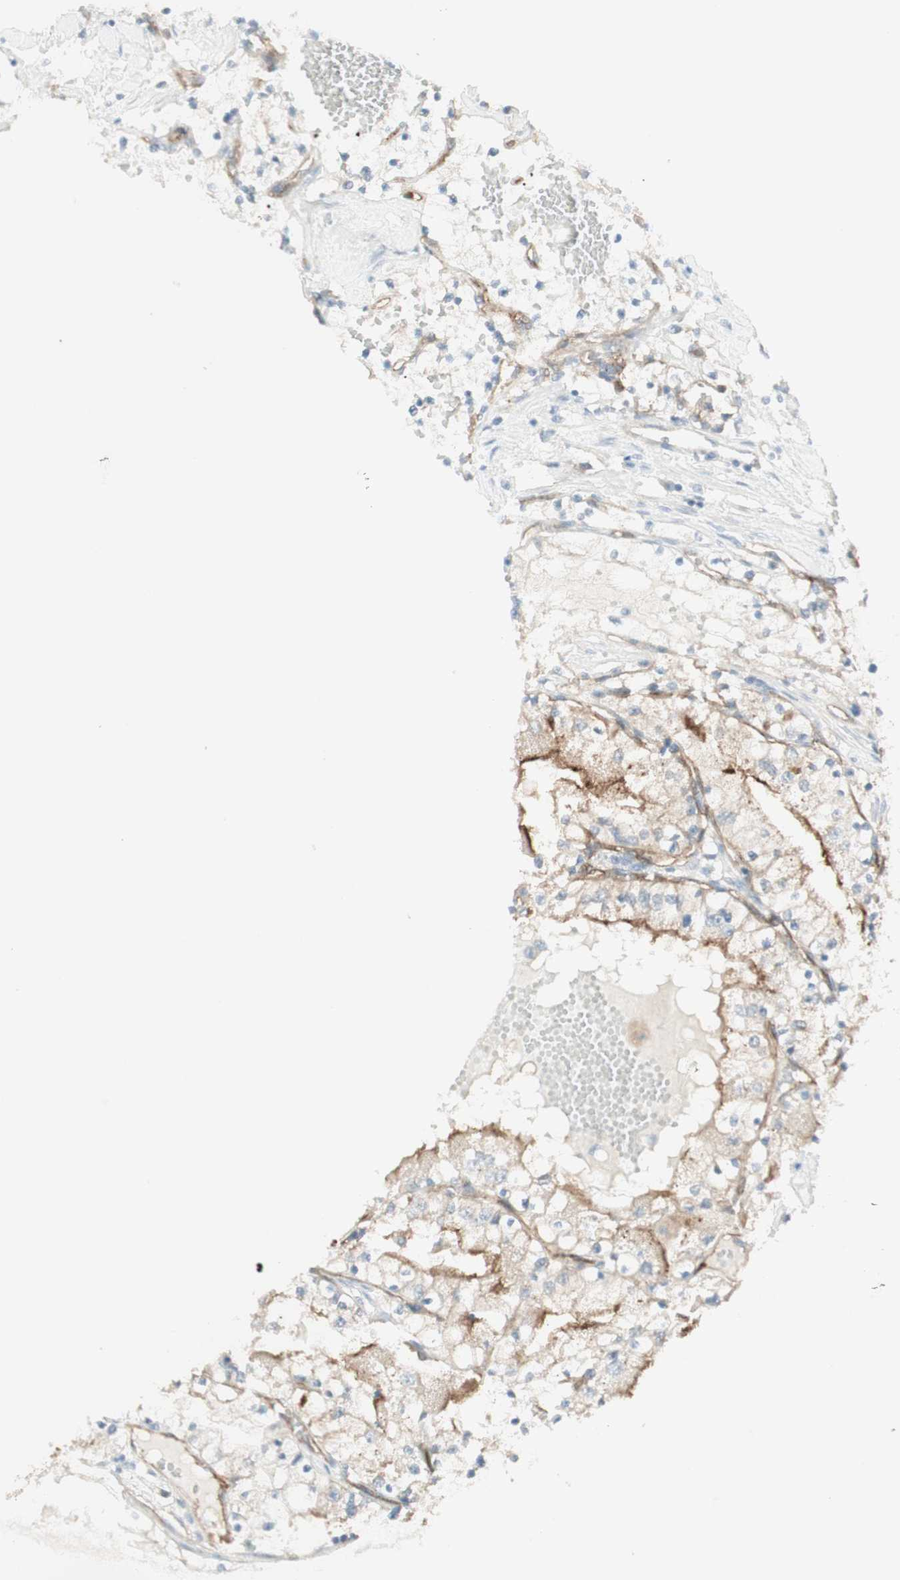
{"staining": {"intensity": "weak", "quantity": "<25%", "location": "cytoplasmic/membranous"}, "tissue": "renal cancer", "cell_type": "Tumor cells", "image_type": "cancer", "snomed": [{"axis": "morphology", "description": "Adenocarcinoma, NOS"}, {"axis": "topography", "description": "Kidney"}], "caption": "Renal cancer (adenocarcinoma) was stained to show a protein in brown. There is no significant positivity in tumor cells.", "gene": "MYO6", "patient": {"sex": "male", "age": 68}}